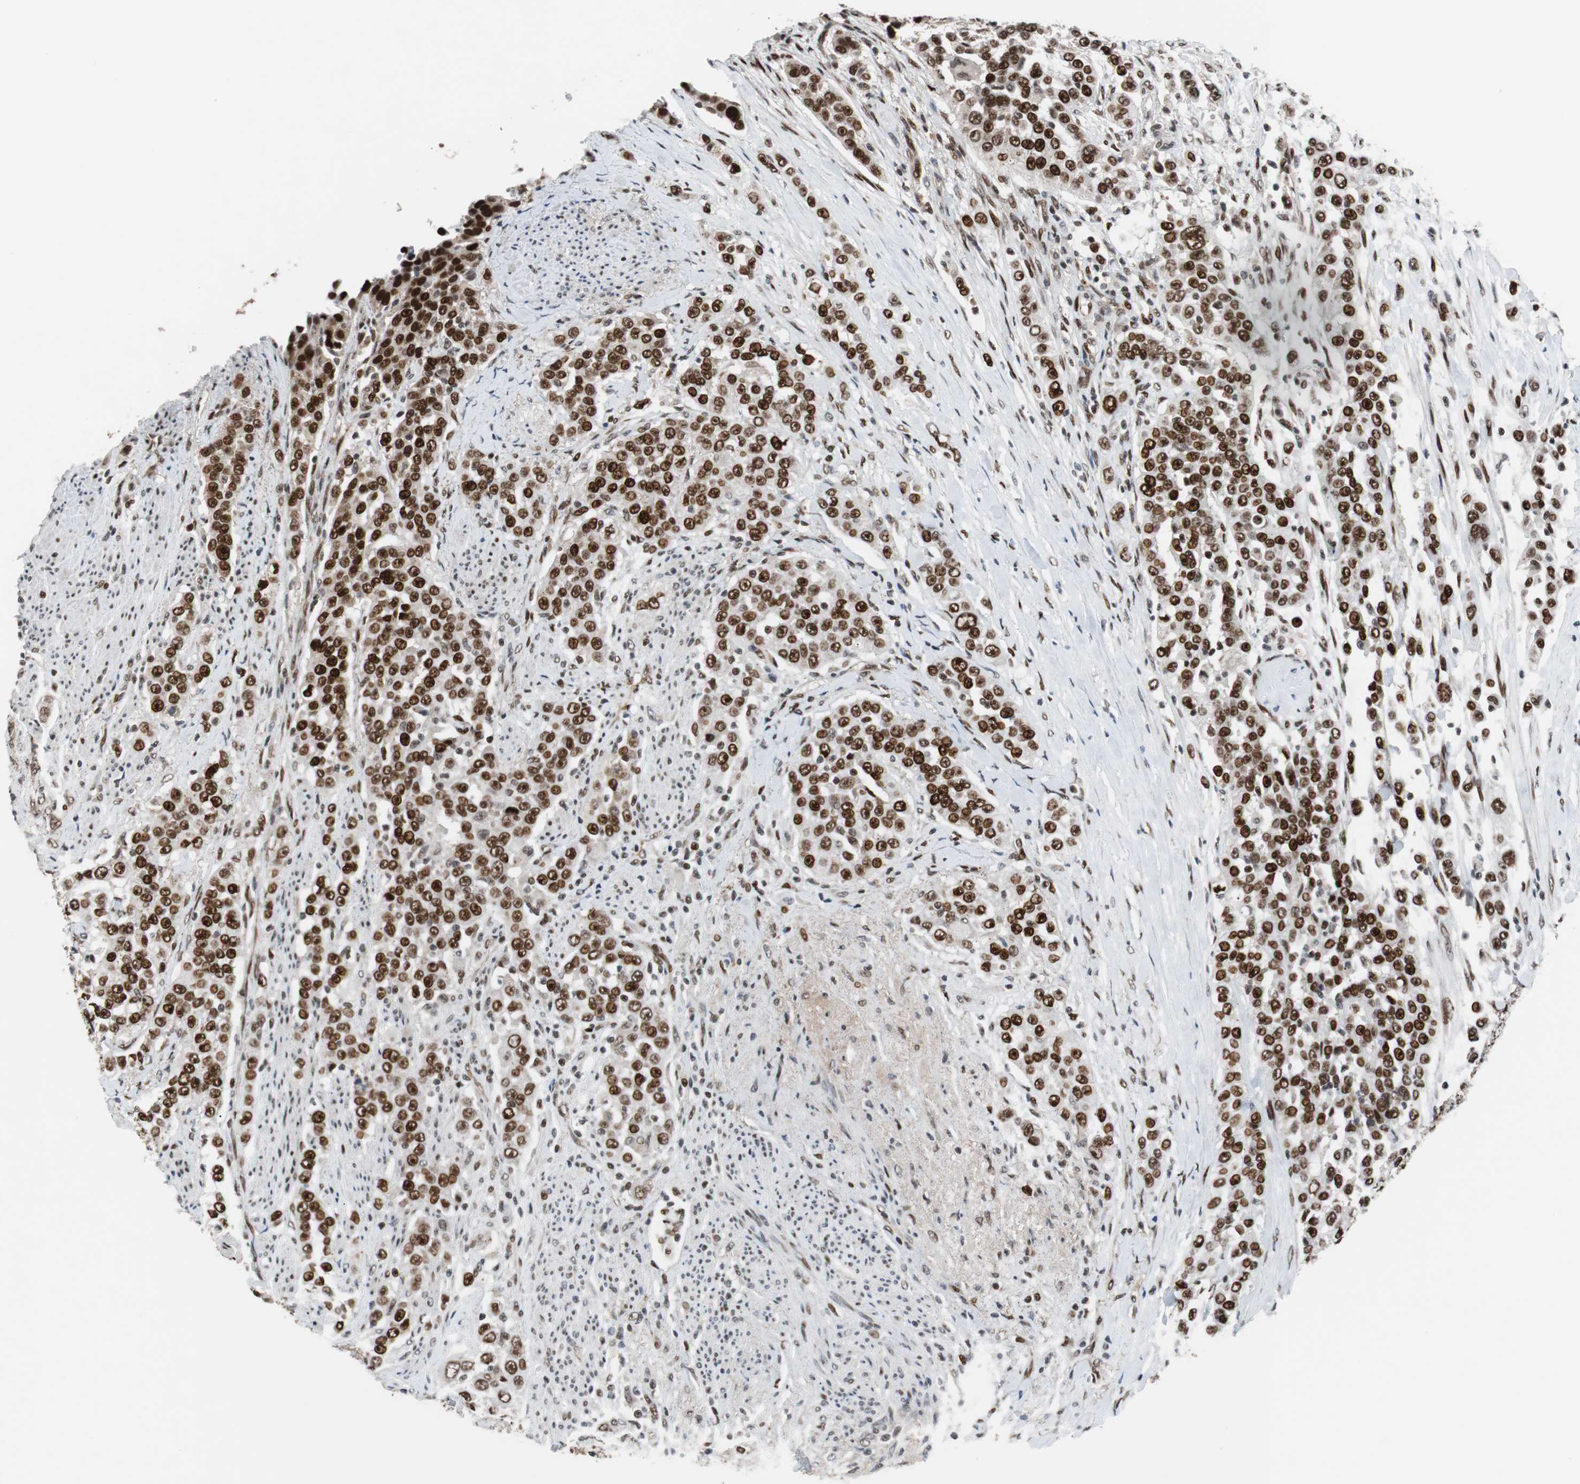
{"staining": {"intensity": "strong", "quantity": ">75%", "location": "nuclear"}, "tissue": "urothelial cancer", "cell_type": "Tumor cells", "image_type": "cancer", "snomed": [{"axis": "morphology", "description": "Urothelial carcinoma, High grade"}, {"axis": "topography", "description": "Urinary bladder"}], "caption": "Protein staining of urothelial carcinoma (high-grade) tissue exhibits strong nuclear expression in about >75% of tumor cells.", "gene": "NBL1", "patient": {"sex": "female", "age": 80}}